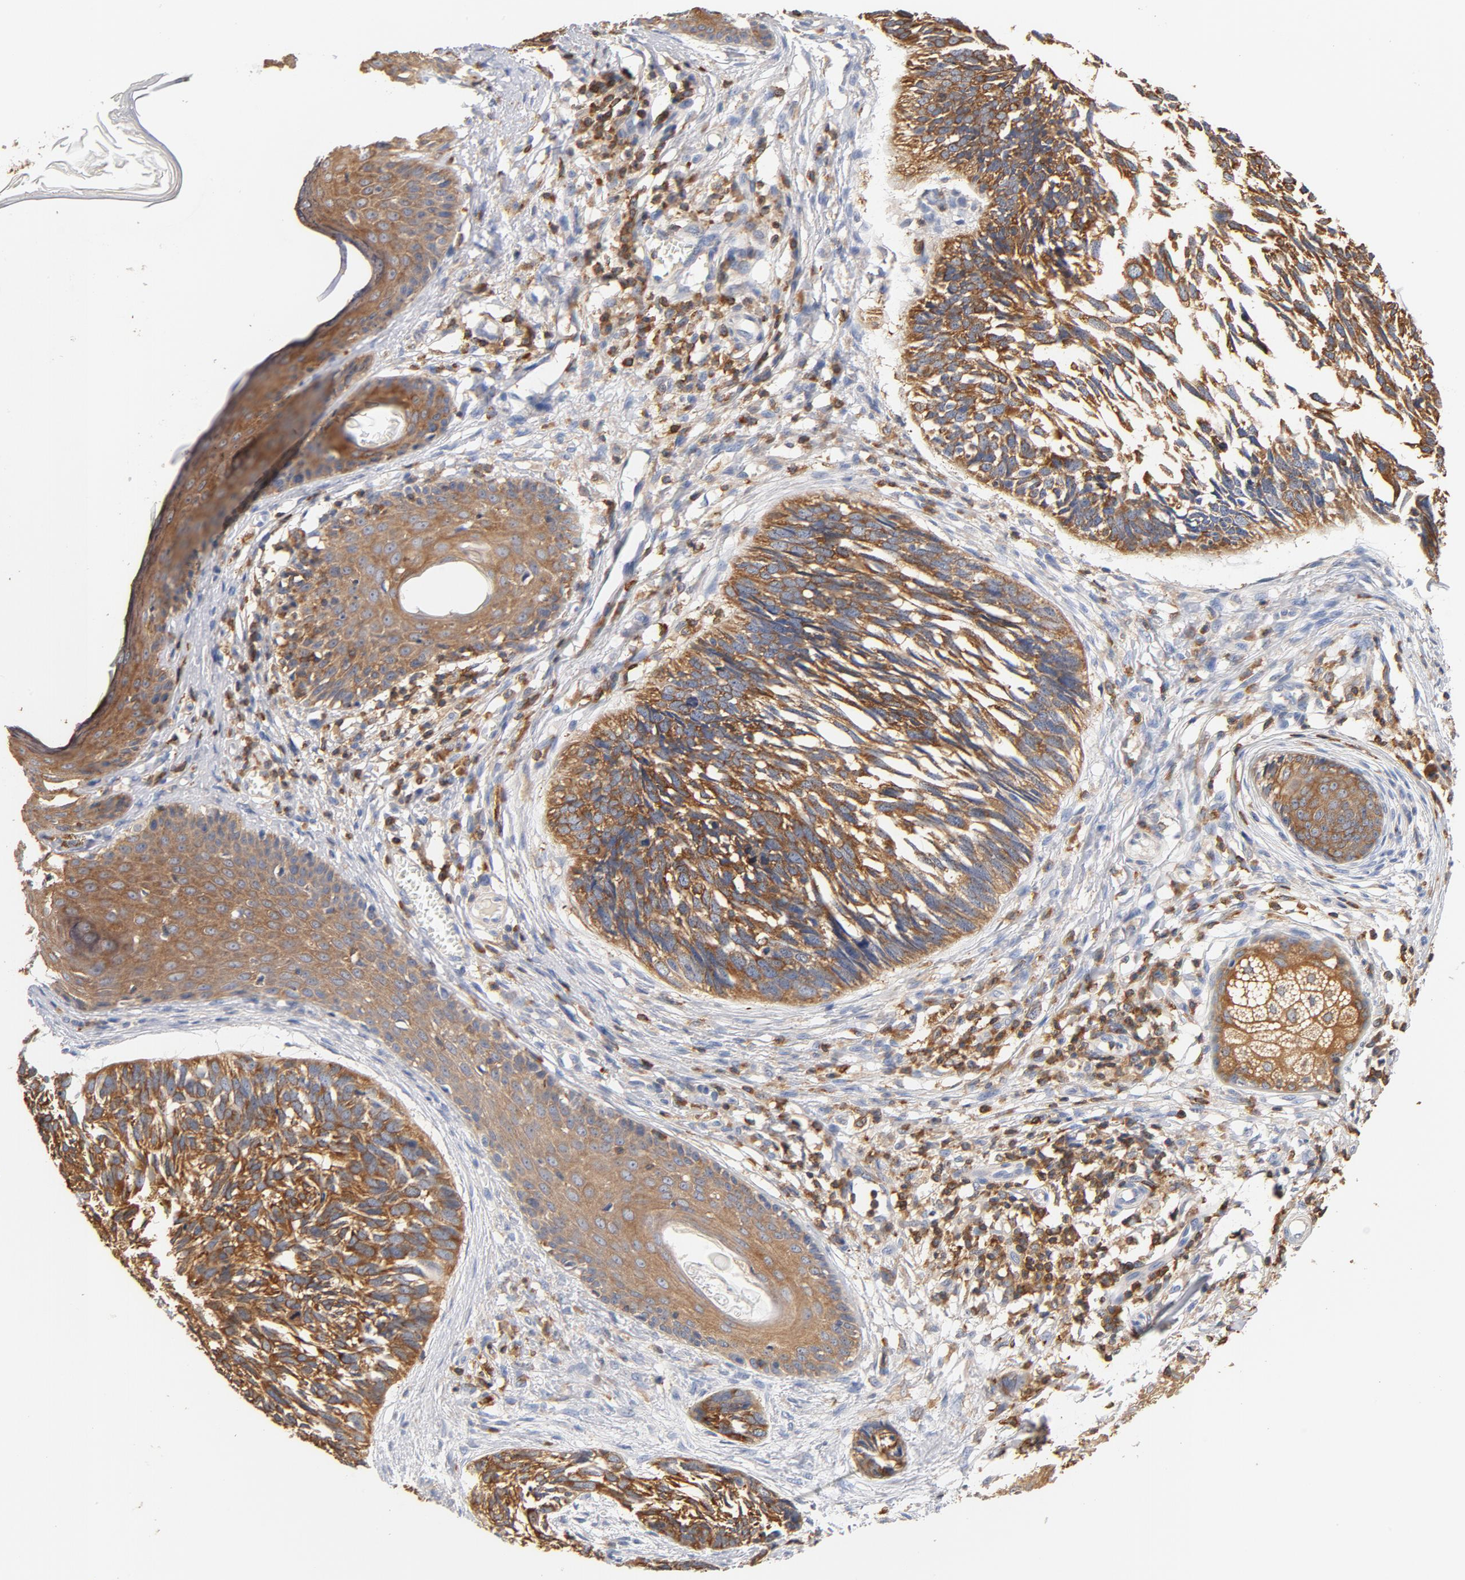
{"staining": {"intensity": "moderate", "quantity": ">75%", "location": "cytoplasmic/membranous"}, "tissue": "skin cancer", "cell_type": "Tumor cells", "image_type": "cancer", "snomed": [{"axis": "morphology", "description": "Basal cell carcinoma"}, {"axis": "topography", "description": "Skin"}], "caption": "There is medium levels of moderate cytoplasmic/membranous staining in tumor cells of skin cancer (basal cell carcinoma), as demonstrated by immunohistochemical staining (brown color).", "gene": "EZR", "patient": {"sex": "male", "age": 63}}